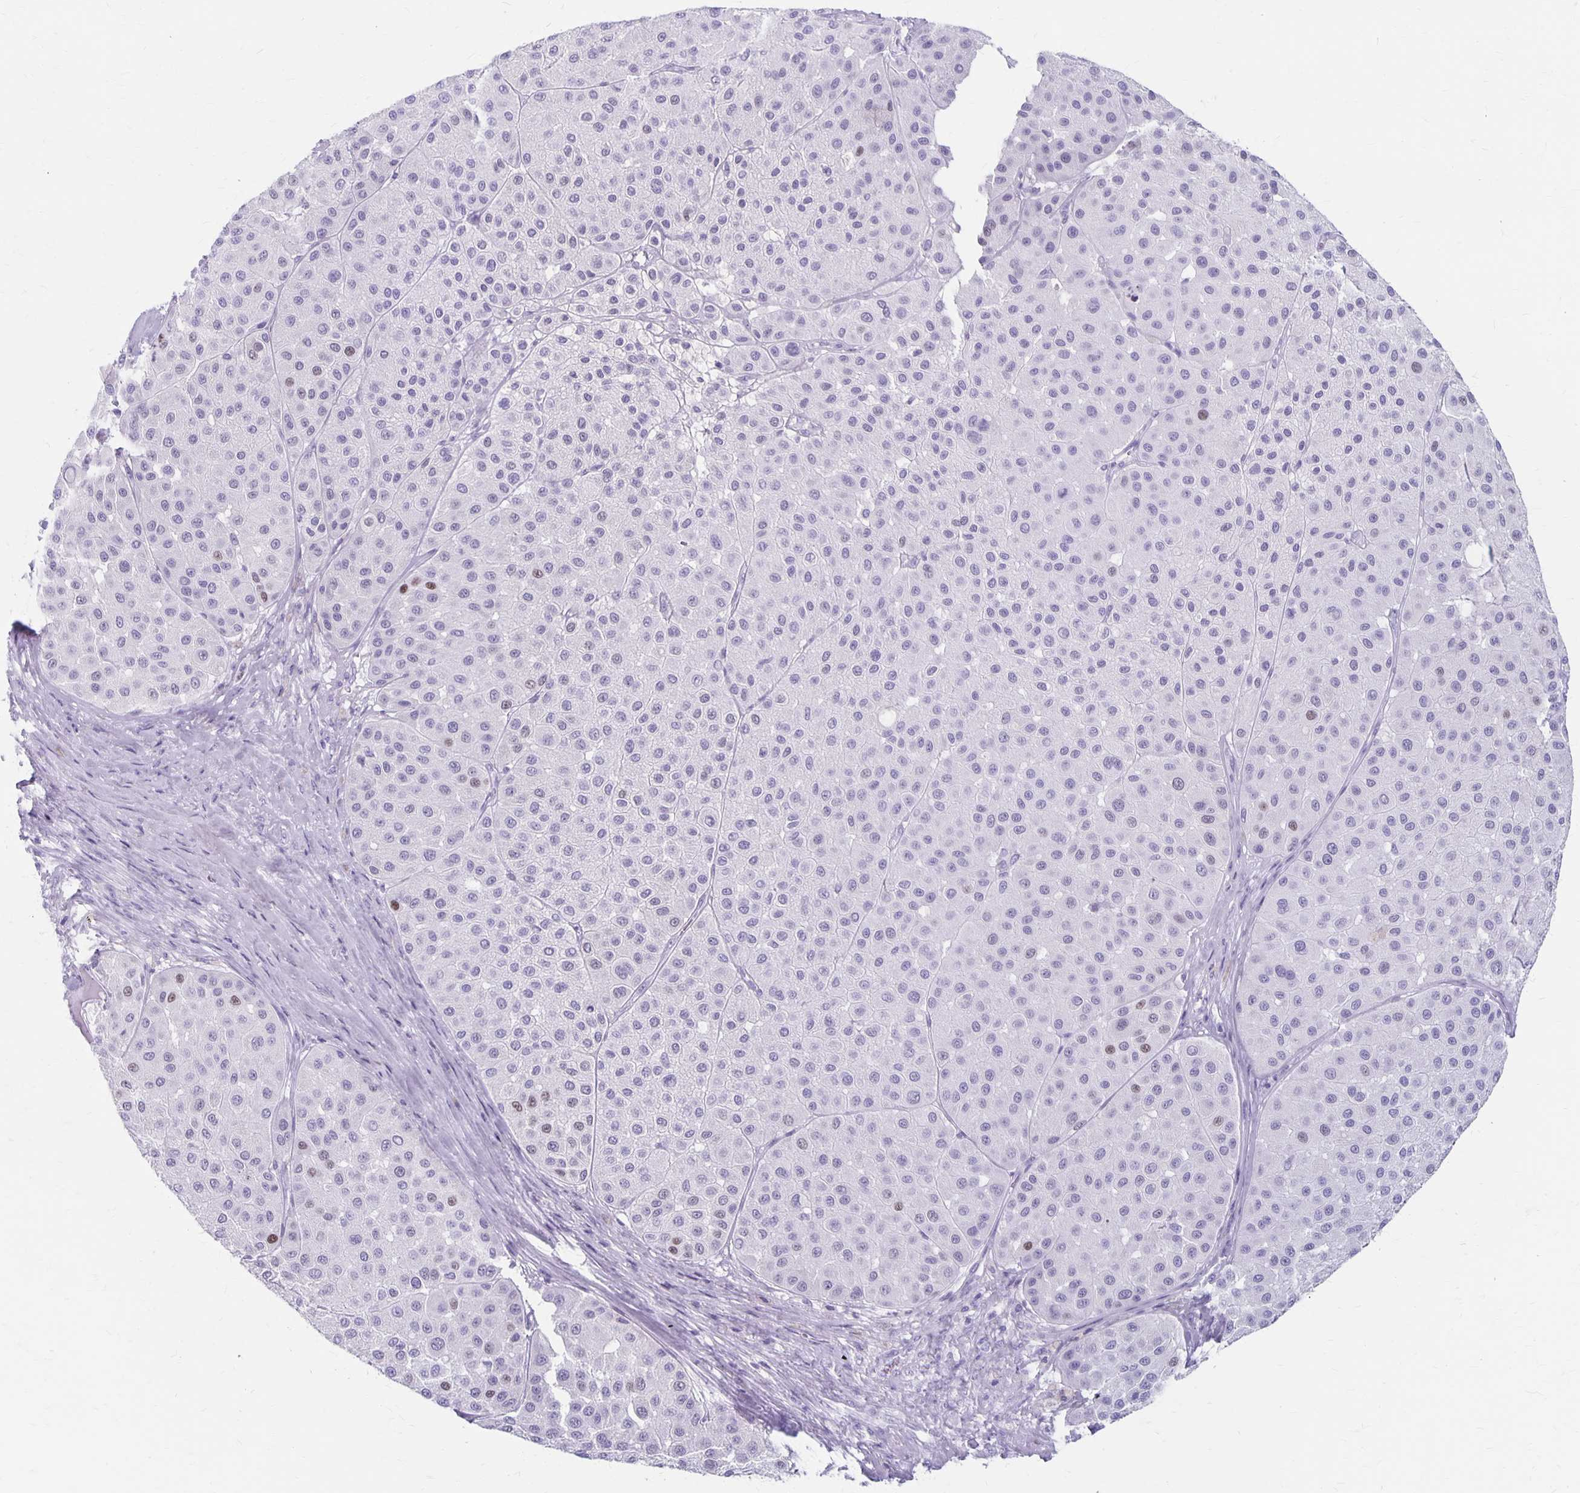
{"staining": {"intensity": "moderate", "quantity": "<25%", "location": "nuclear"}, "tissue": "melanoma", "cell_type": "Tumor cells", "image_type": "cancer", "snomed": [{"axis": "morphology", "description": "Malignant melanoma, Metastatic site"}, {"axis": "topography", "description": "Smooth muscle"}], "caption": "A brown stain labels moderate nuclear expression of a protein in human melanoma tumor cells.", "gene": "MAGEC2", "patient": {"sex": "male", "age": 41}}